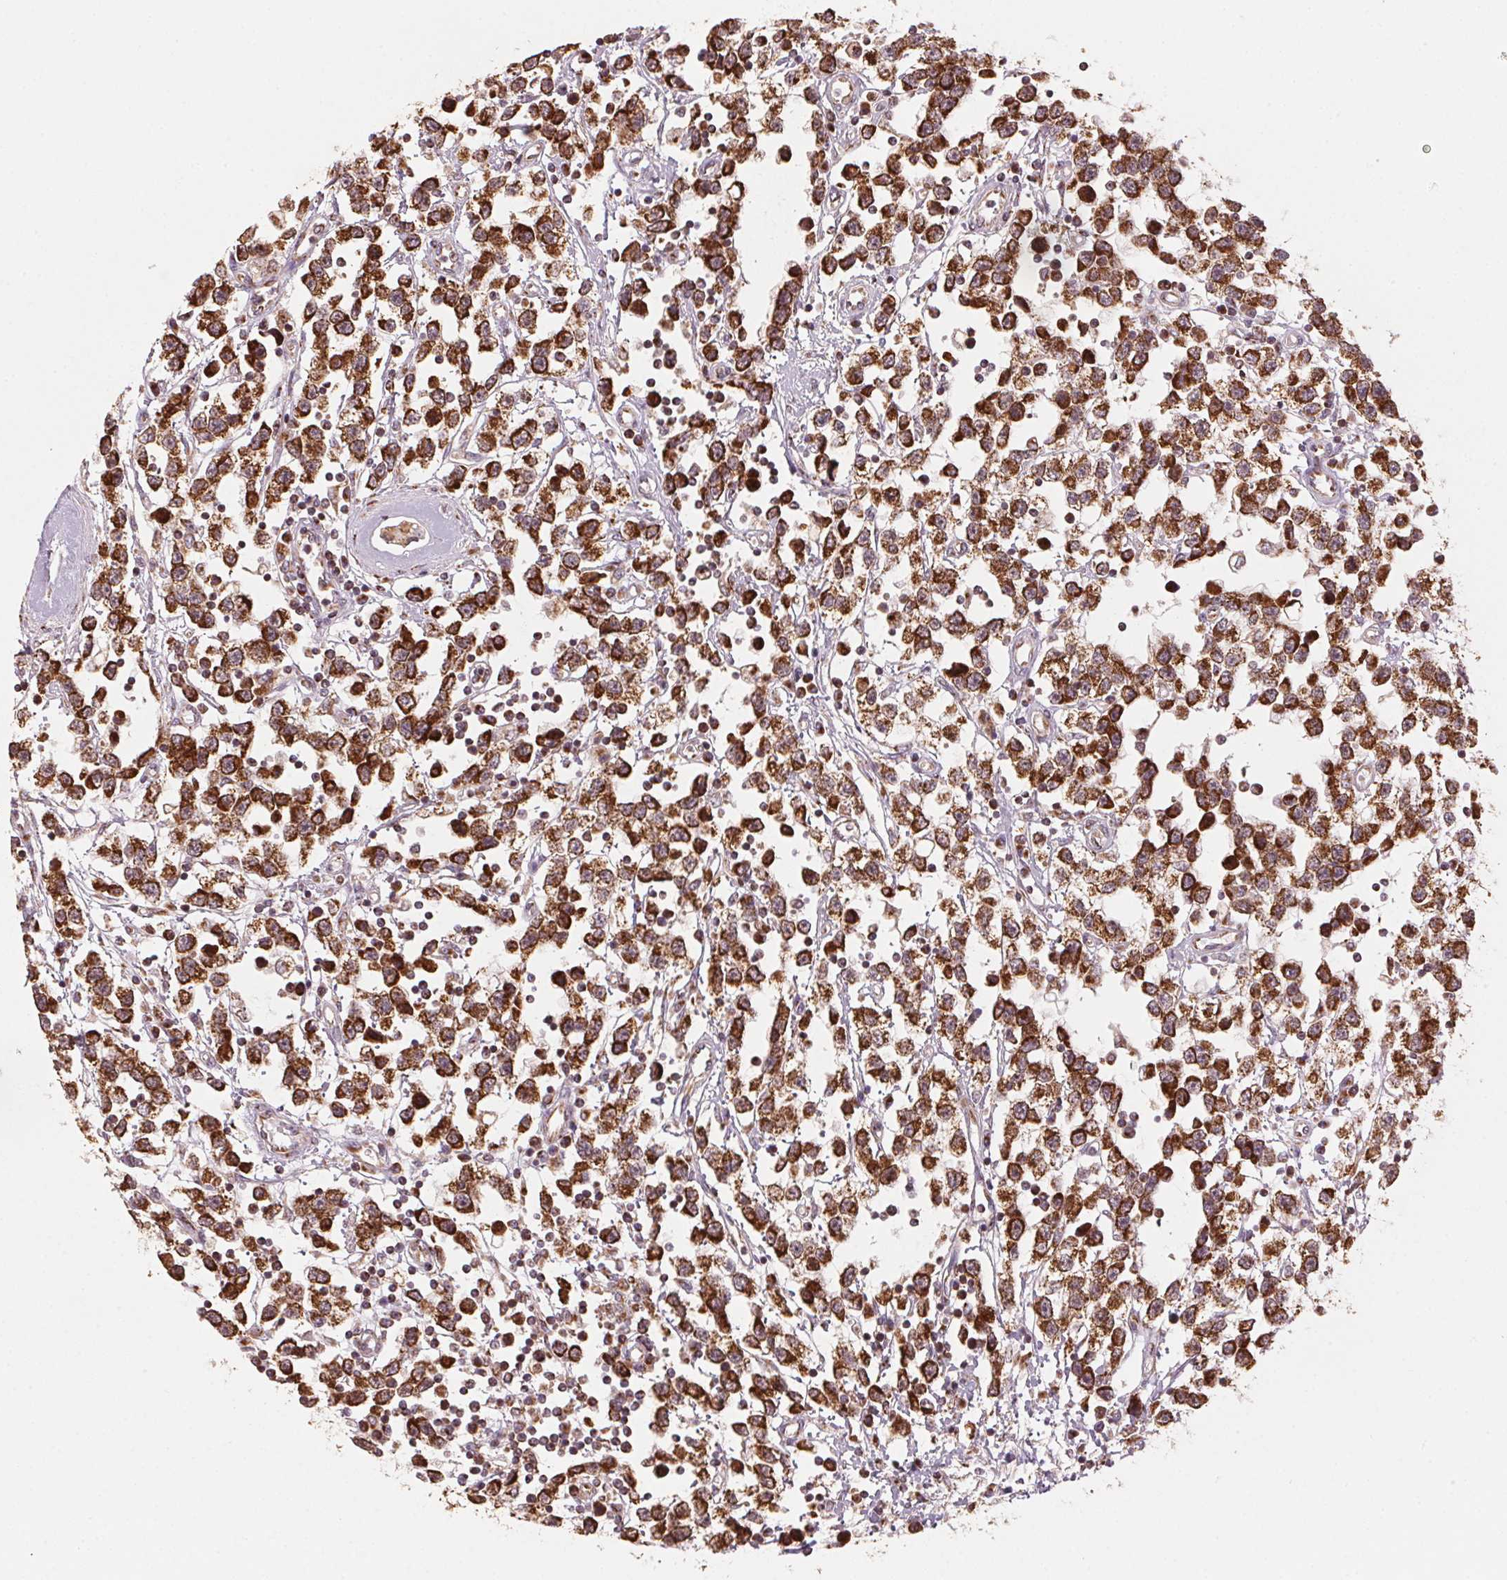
{"staining": {"intensity": "strong", "quantity": ">75%", "location": "cytoplasmic/membranous"}, "tissue": "testis cancer", "cell_type": "Tumor cells", "image_type": "cancer", "snomed": [{"axis": "morphology", "description": "Seminoma, NOS"}, {"axis": "topography", "description": "Testis"}], "caption": "A brown stain highlights strong cytoplasmic/membranous expression of a protein in human testis seminoma tumor cells. The staining was performed using DAB (3,3'-diaminobenzidine) to visualize the protein expression in brown, while the nuclei were stained in blue with hematoxylin (Magnification: 20x).", "gene": "TOMM70", "patient": {"sex": "male", "age": 34}}